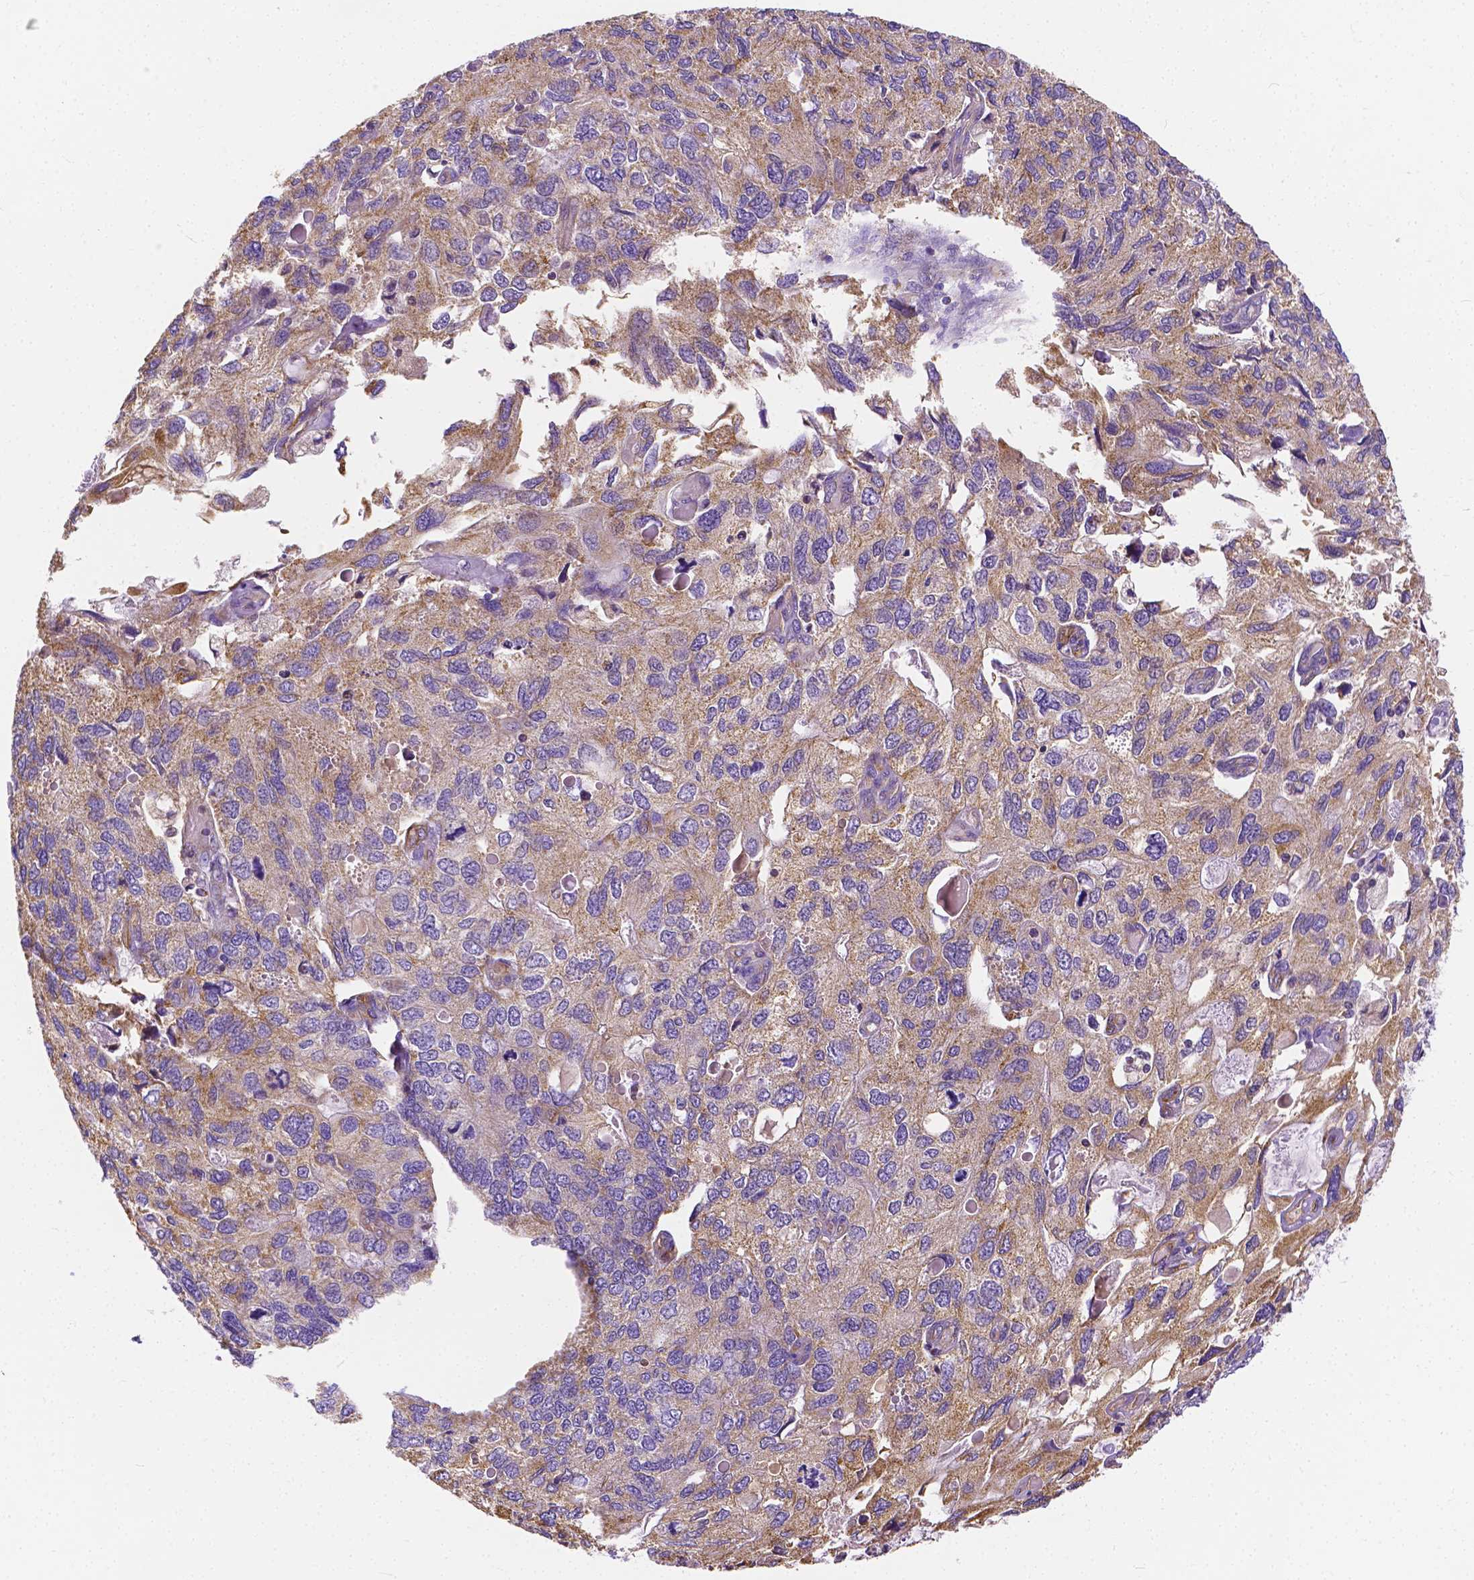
{"staining": {"intensity": "moderate", "quantity": "25%-75%", "location": "cytoplasmic/membranous"}, "tissue": "endometrial cancer", "cell_type": "Tumor cells", "image_type": "cancer", "snomed": [{"axis": "morphology", "description": "Carcinoma, NOS"}, {"axis": "topography", "description": "Uterus"}], "caption": "Immunohistochemistry (DAB (3,3'-diaminobenzidine)) staining of endometrial carcinoma exhibits moderate cytoplasmic/membranous protein expression in about 25%-75% of tumor cells.", "gene": "RAB20", "patient": {"sex": "female", "age": 76}}